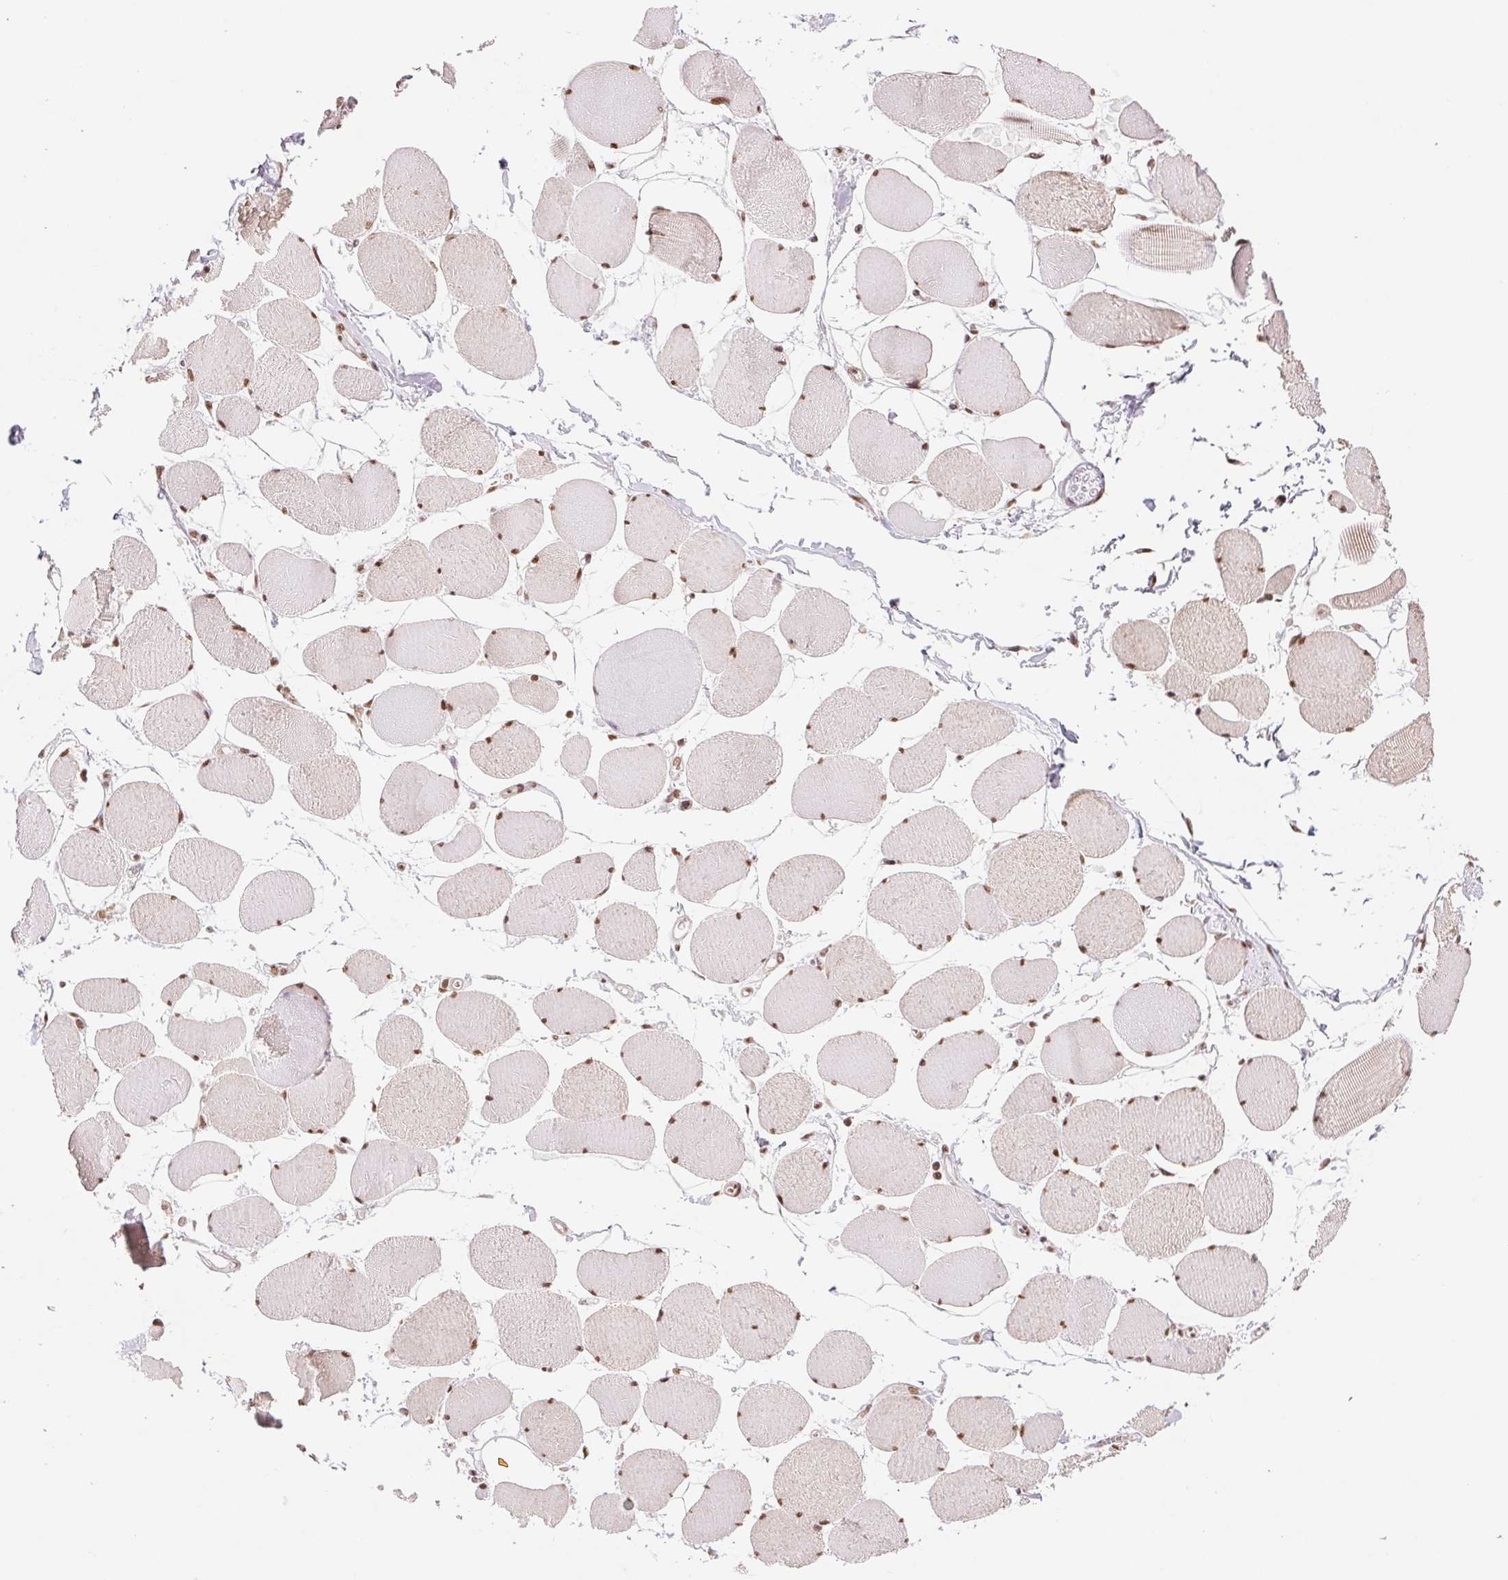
{"staining": {"intensity": "moderate", "quantity": "25%-75%", "location": "nuclear"}, "tissue": "skeletal muscle", "cell_type": "Myocytes", "image_type": "normal", "snomed": [{"axis": "morphology", "description": "Normal tissue, NOS"}, {"axis": "topography", "description": "Skeletal muscle"}], "caption": "A brown stain highlights moderate nuclear staining of a protein in myocytes of benign human skeletal muscle.", "gene": "SREK1", "patient": {"sex": "female", "age": 75}}